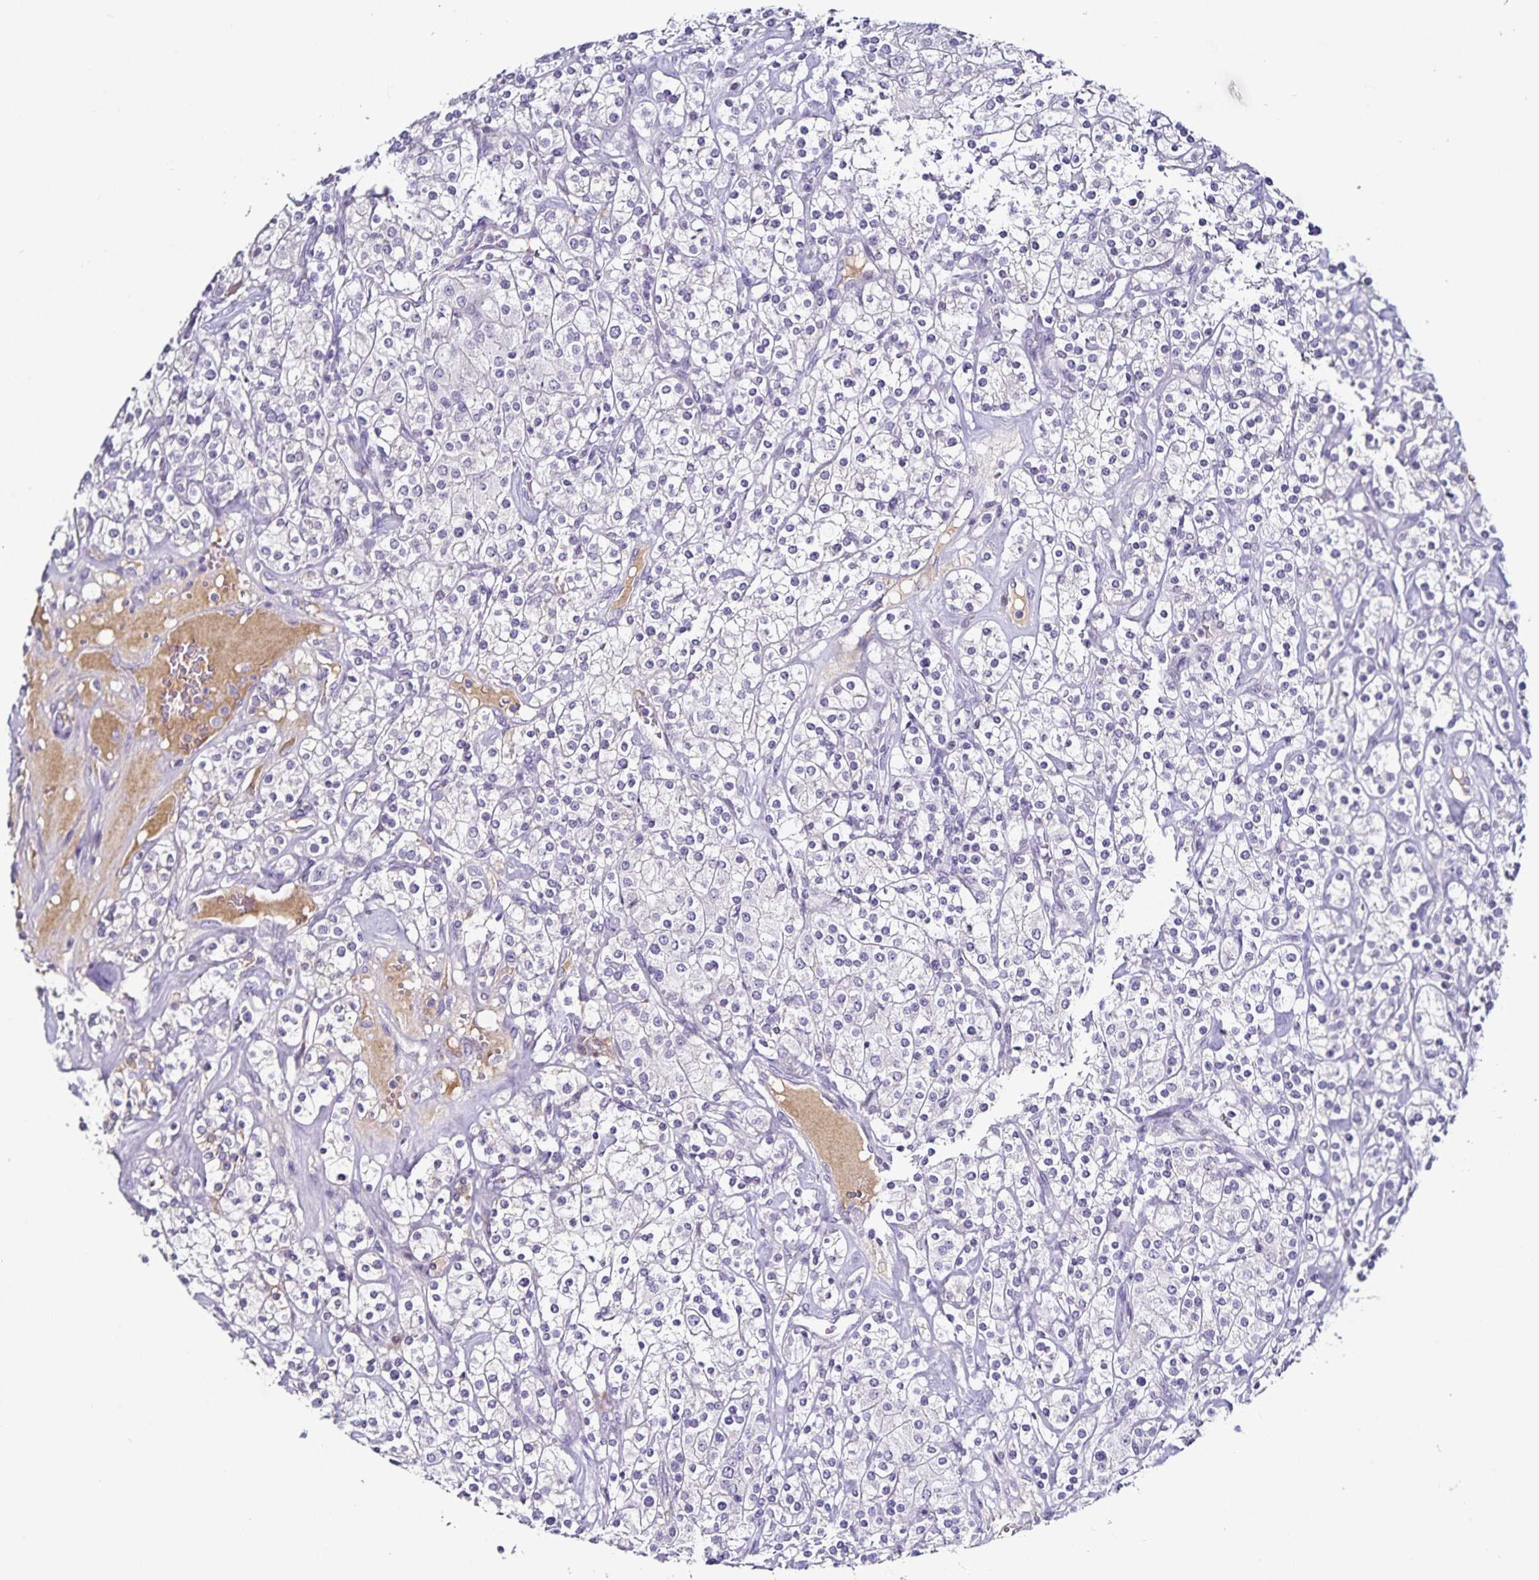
{"staining": {"intensity": "negative", "quantity": "none", "location": "none"}, "tissue": "renal cancer", "cell_type": "Tumor cells", "image_type": "cancer", "snomed": [{"axis": "morphology", "description": "Adenocarcinoma, NOS"}, {"axis": "topography", "description": "Kidney"}], "caption": "There is no significant staining in tumor cells of renal cancer (adenocarcinoma). The staining was performed using DAB to visualize the protein expression in brown, while the nuclei were stained in blue with hematoxylin (Magnification: 20x).", "gene": "TTR", "patient": {"sex": "male", "age": 77}}